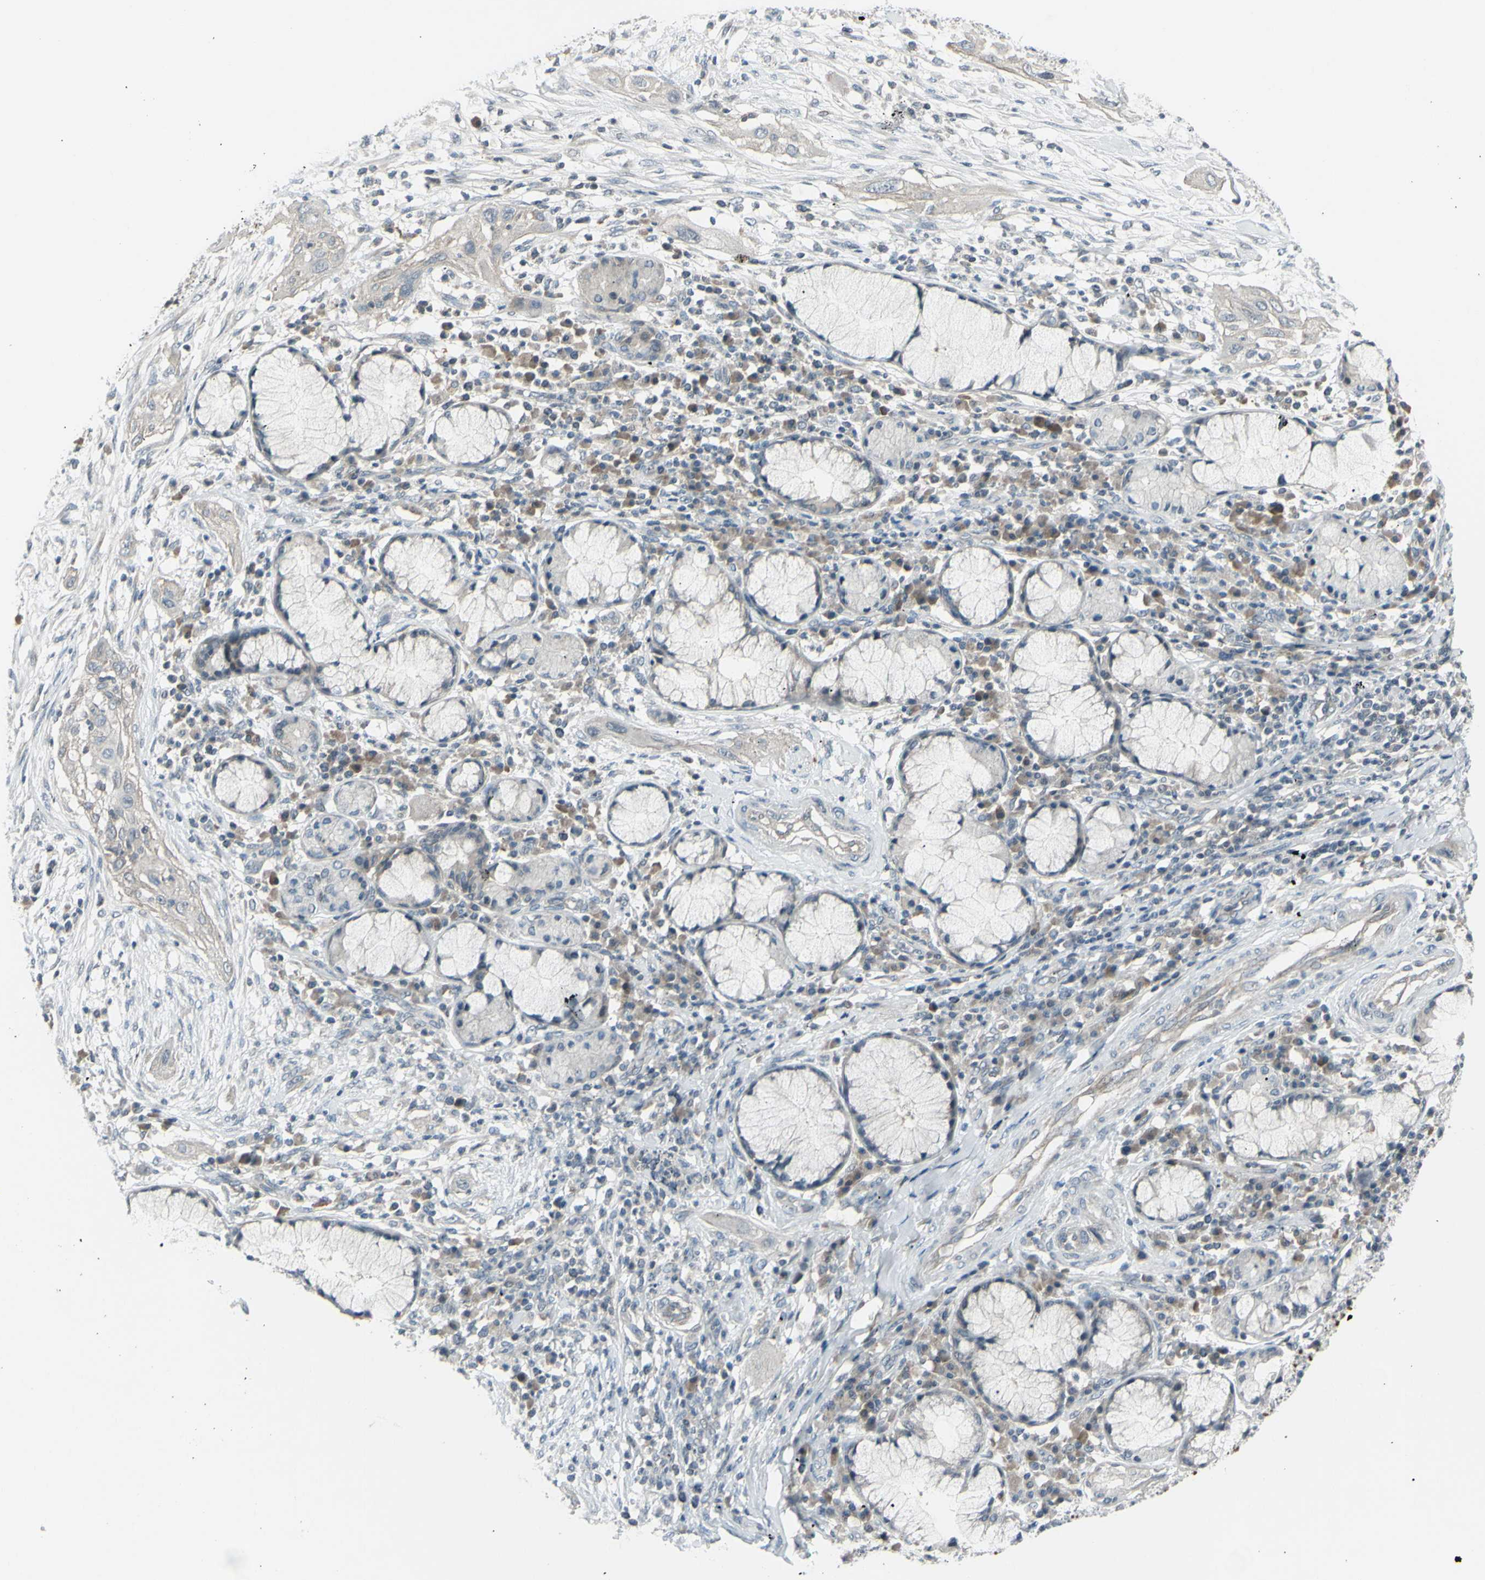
{"staining": {"intensity": "negative", "quantity": "none", "location": "none"}, "tissue": "lung cancer", "cell_type": "Tumor cells", "image_type": "cancer", "snomed": [{"axis": "morphology", "description": "Squamous cell carcinoma, NOS"}, {"axis": "topography", "description": "Lung"}], "caption": "Immunohistochemistry of human lung cancer demonstrates no staining in tumor cells.", "gene": "SH3GL2", "patient": {"sex": "female", "age": 47}}